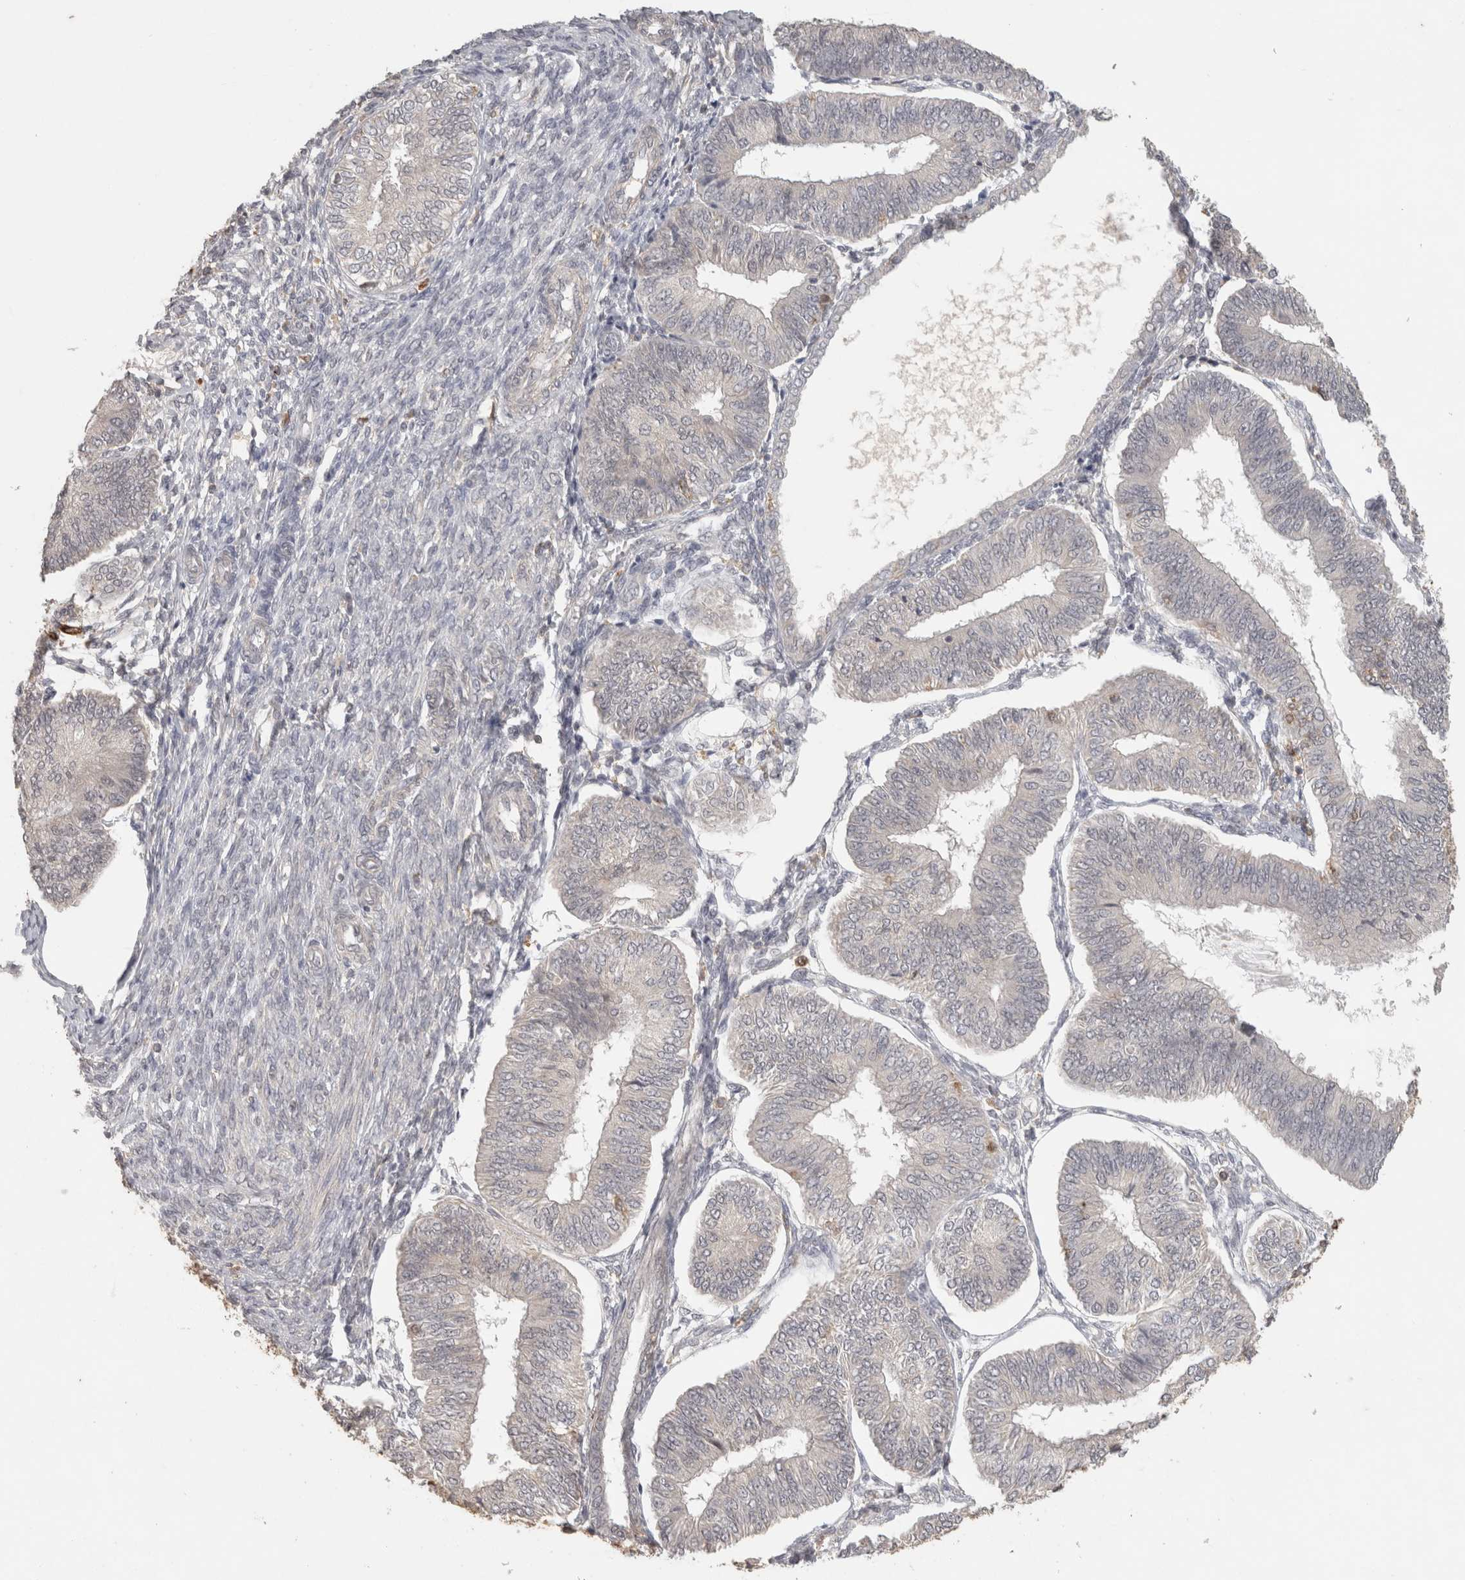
{"staining": {"intensity": "negative", "quantity": "none", "location": "none"}, "tissue": "endometrial cancer", "cell_type": "Tumor cells", "image_type": "cancer", "snomed": [{"axis": "morphology", "description": "Adenocarcinoma, NOS"}, {"axis": "topography", "description": "Endometrium"}], "caption": "A high-resolution histopathology image shows immunohistochemistry staining of adenocarcinoma (endometrial), which displays no significant staining in tumor cells.", "gene": "HAVCR2", "patient": {"sex": "female", "age": 58}}